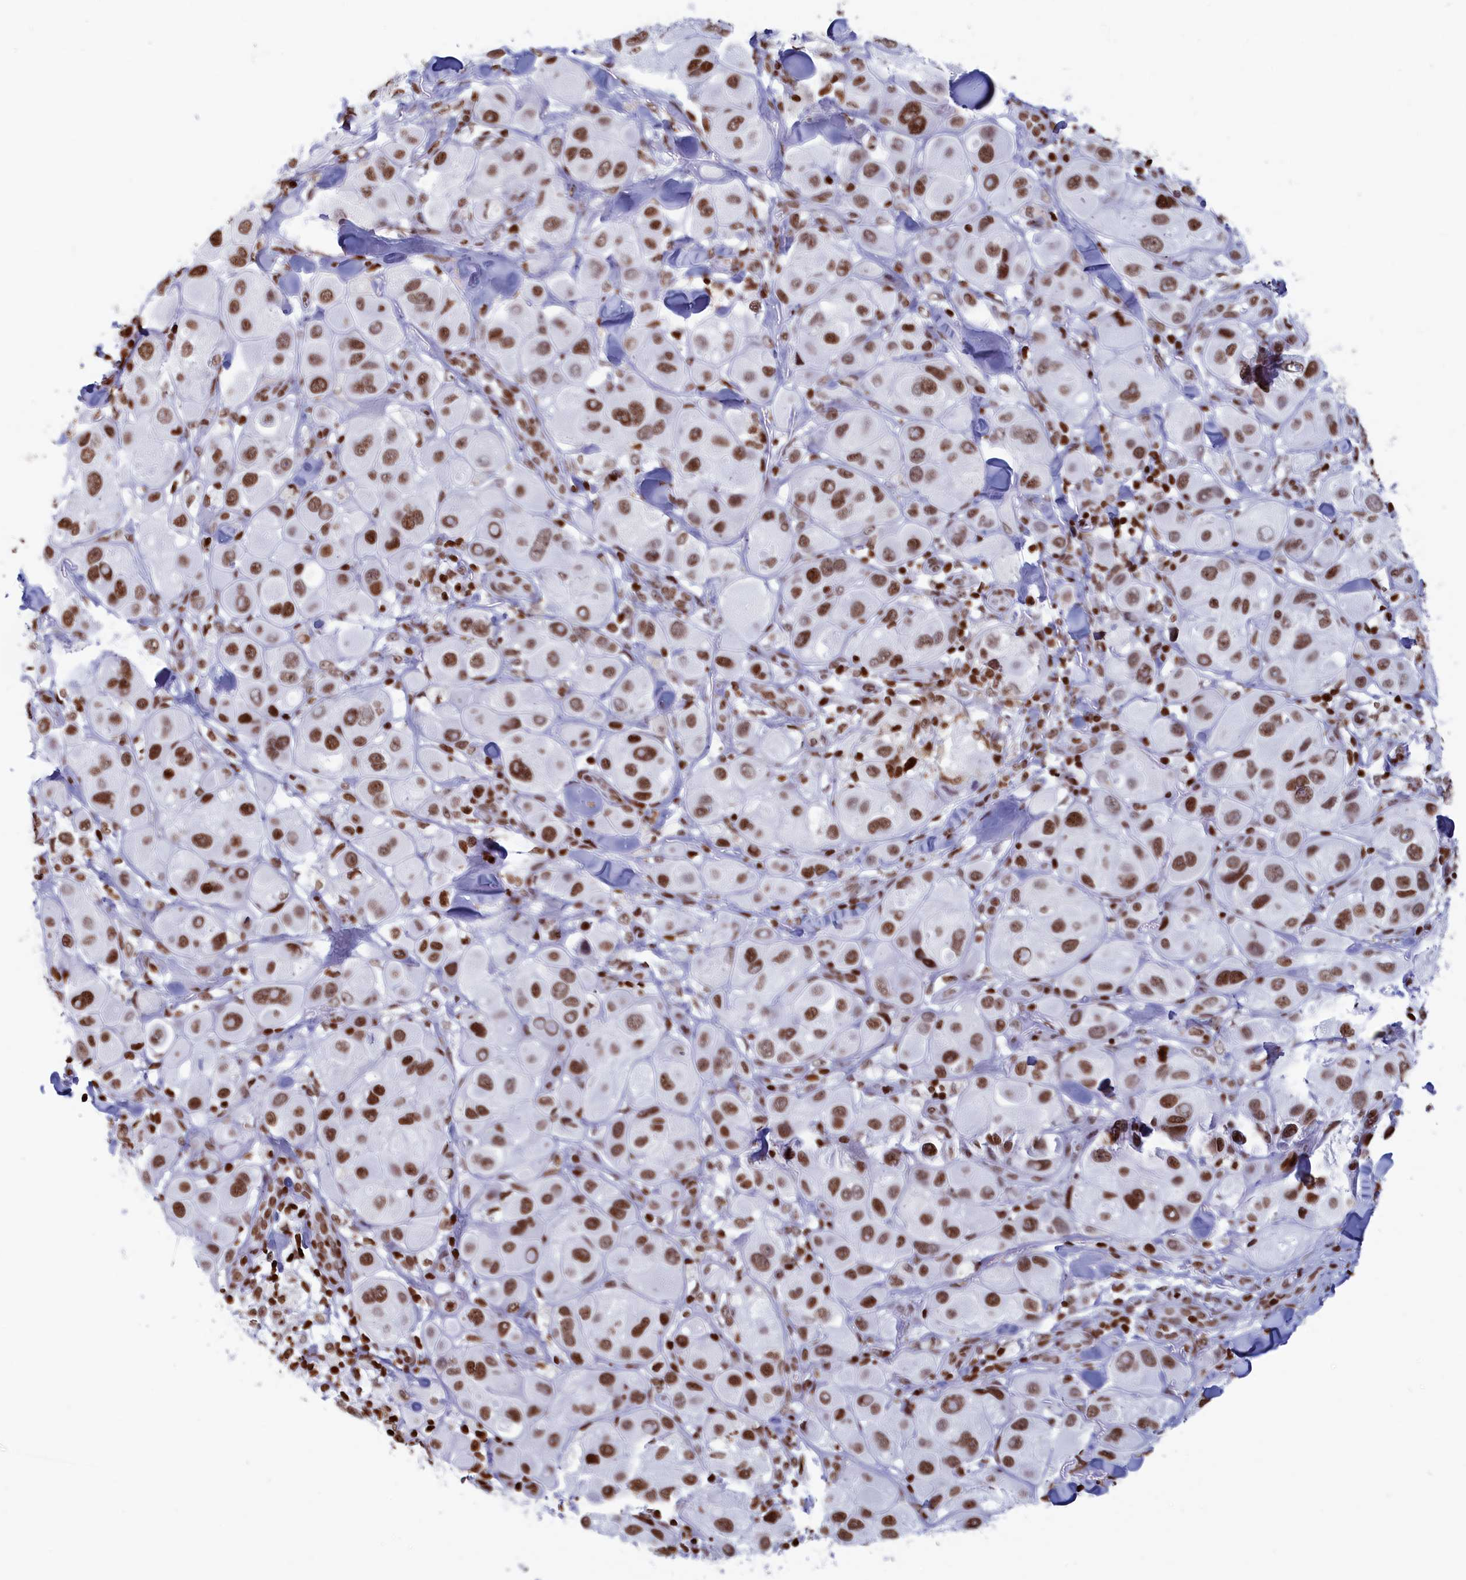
{"staining": {"intensity": "moderate", "quantity": ">75%", "location": "nuclear"}, "tissue": "melanoma", "cell_type": "Tumor cells", "image_type": "cancer", "snomed": [{"axis": "morphology", "description": "Malignant melanoma, Metastatic site"}, {"axis": "topography", "description": "Skin"}], "caption": "Protein staining of malignant melanoma (metastatic site) tissue displays moderate nuclear expression in approximately >75% of tumor cells. The staining was performed using DAB (3,3'-diaminobenzidine) to visualize the protein expression in brown, while the nuclei were stained in blue with hematoxylin (Magnification: 20x).", "gene": "APOBEC3A", "patient": {"sex": "male", "age": 41}}